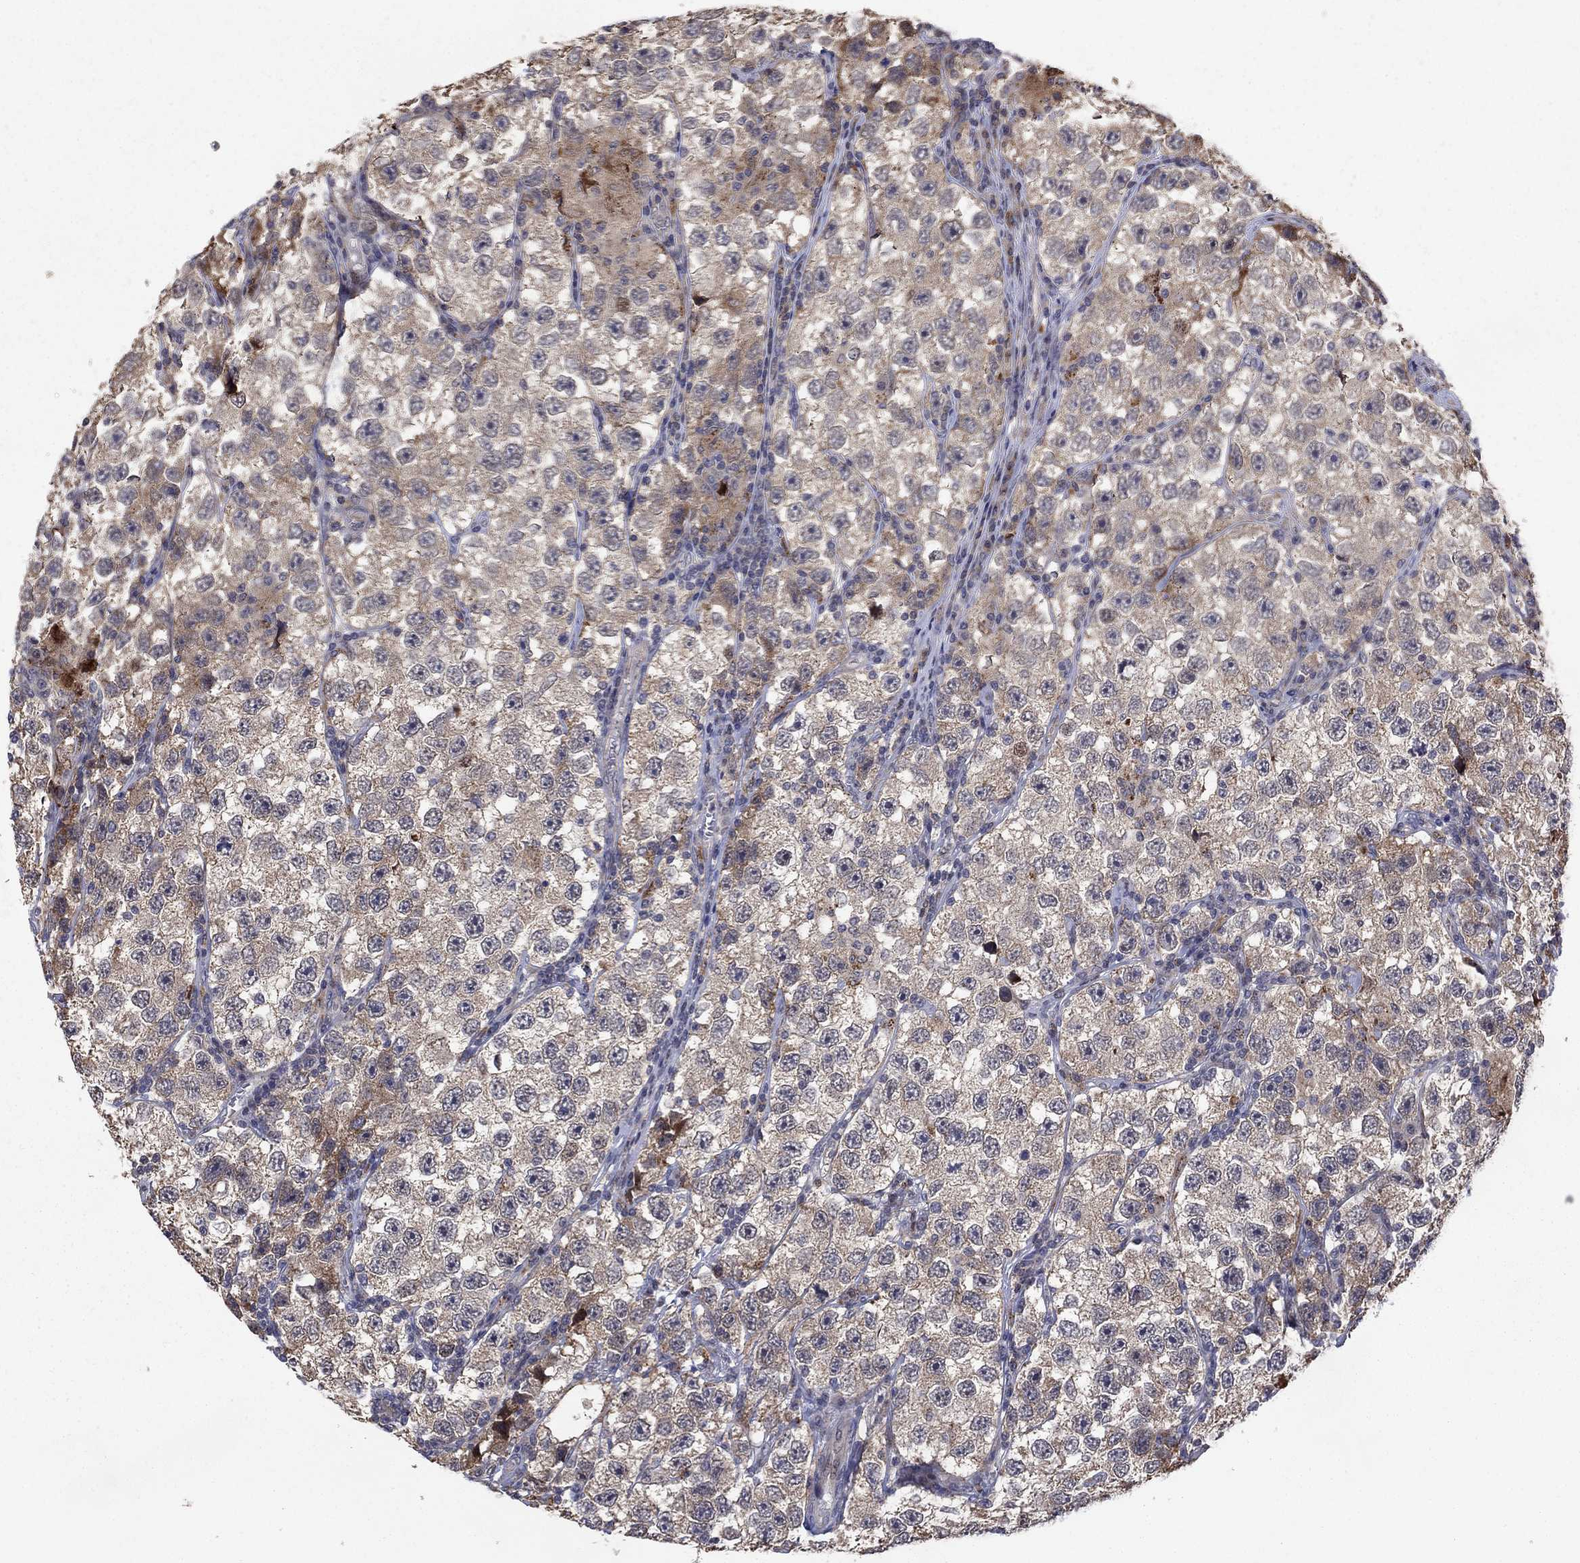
{"staining": {"intensity": "weak", "quantity": "25%-75%", "location": "cytoplasmic/membranous"}, "tissue": "testis cancer", "cell_type": "Tumor cells", "image_type": "cancer", "snomed": [{"axis": "morphology", "description": "Seminoma, NOS"}, {"axis": "topography", "description": "Testis"}], "caption": "Protein staining of seminoma (testis) tissue exhibits weak cytoplasmic/membranous staining in approximately 25%-75% of tumor cells. Ihc stains the protein of interest in brown and the nuclei are stained blue.", "gene": "LPCAT4", "patient": {"sex": "male", "age": 26}}